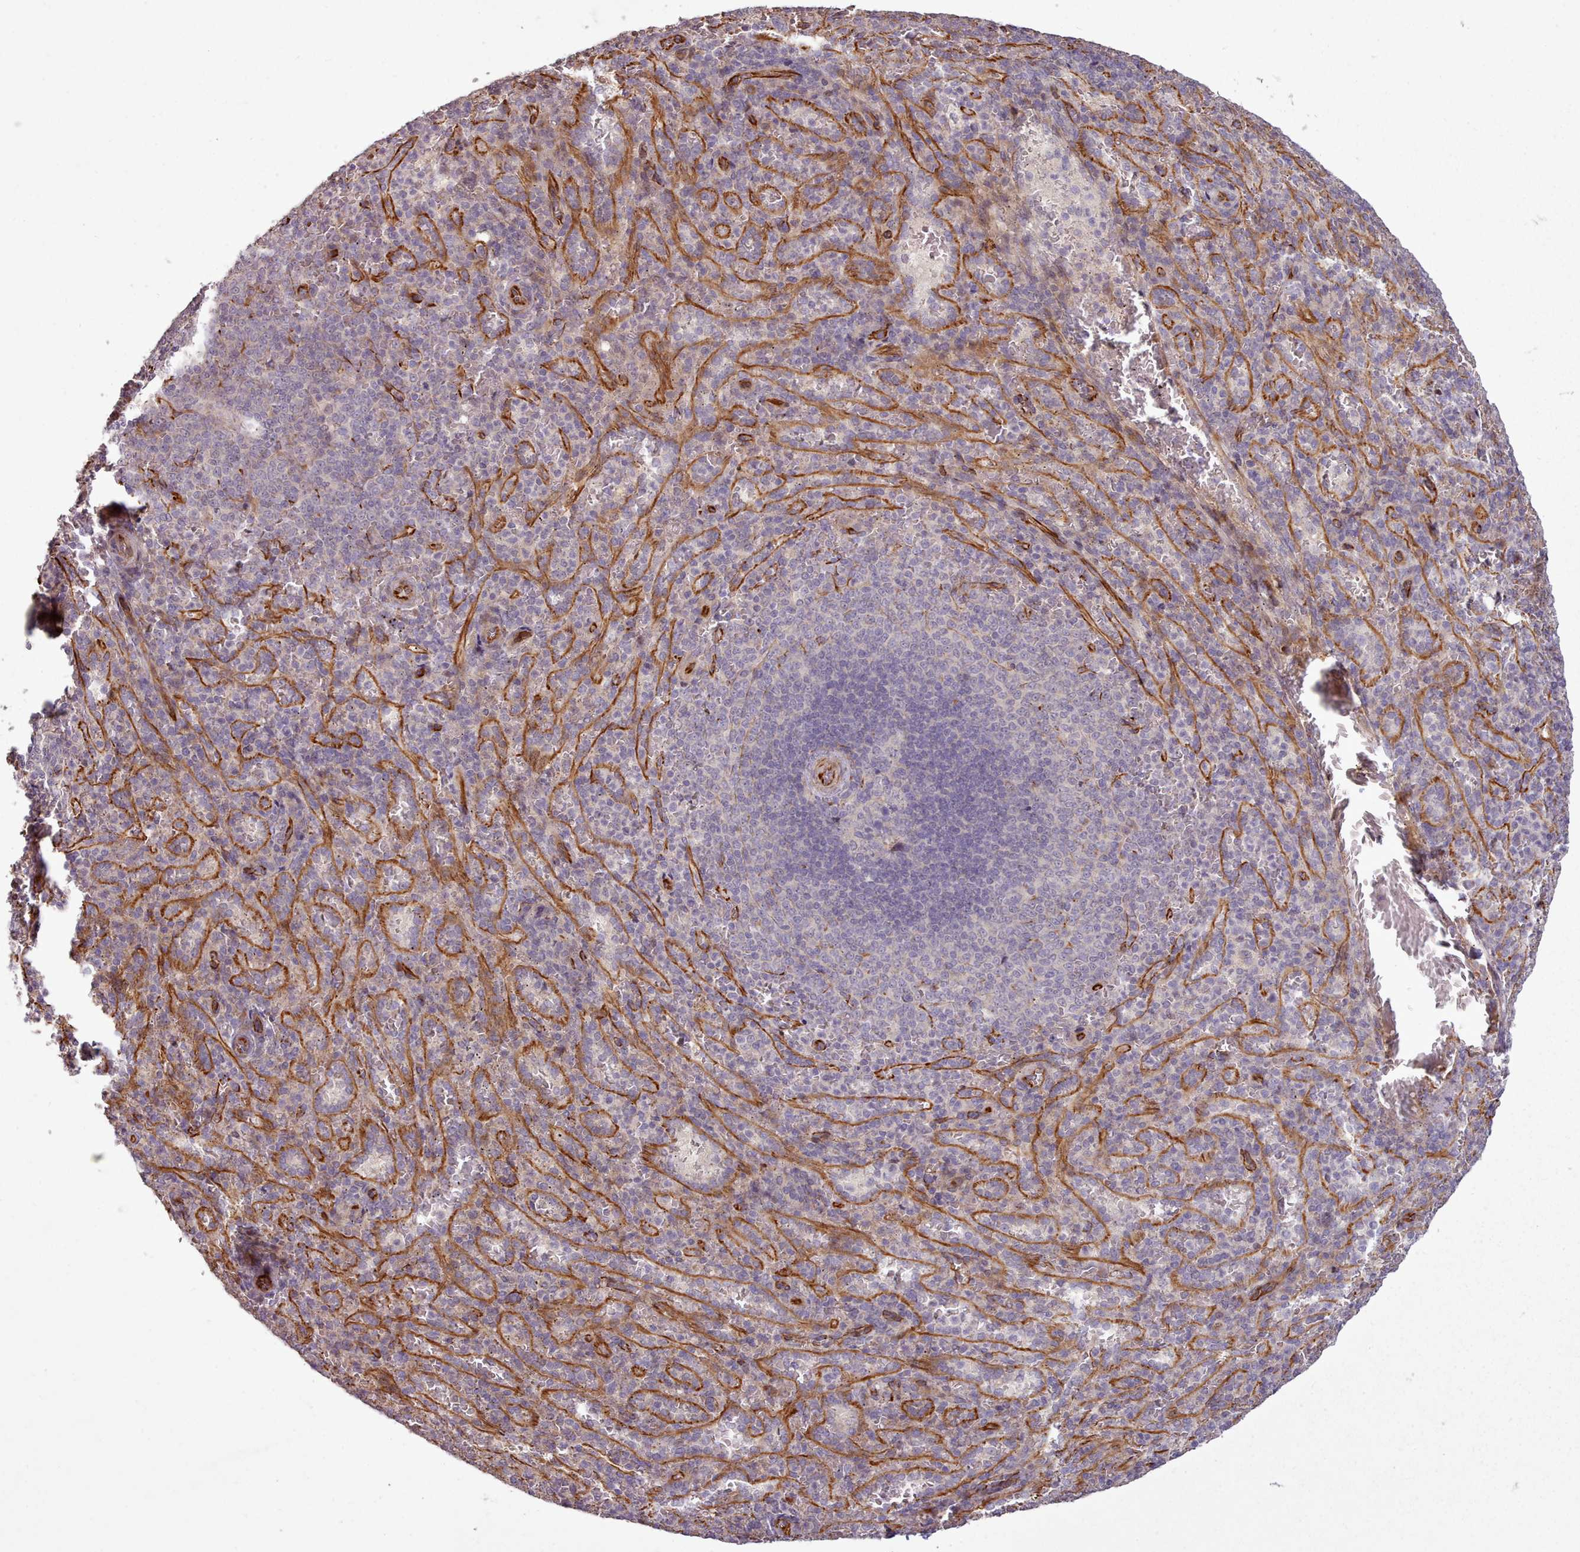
{"staining": {"intensity": "weak", "quantity": "<25%", "location": "cytoplasmic/membranous"}, "tissue": "spleen", "cell_type": "Cells in red pulp", "image_type": "normal", "snomed": [{"axis": "morphology", "description": "Normal tissue, NOS"}, {"axis": "topography", "description": "Spleen"}], "caption": "Normal spleen was stained to show a protein in brown. There is no significant staining in cells in red pulp. (DAB immunohistochemistry (IHC) visualized using brightfield microscopy, high magnification).", "gene": "GBGT1", "patient": {"sex": "female", "age": 21}}